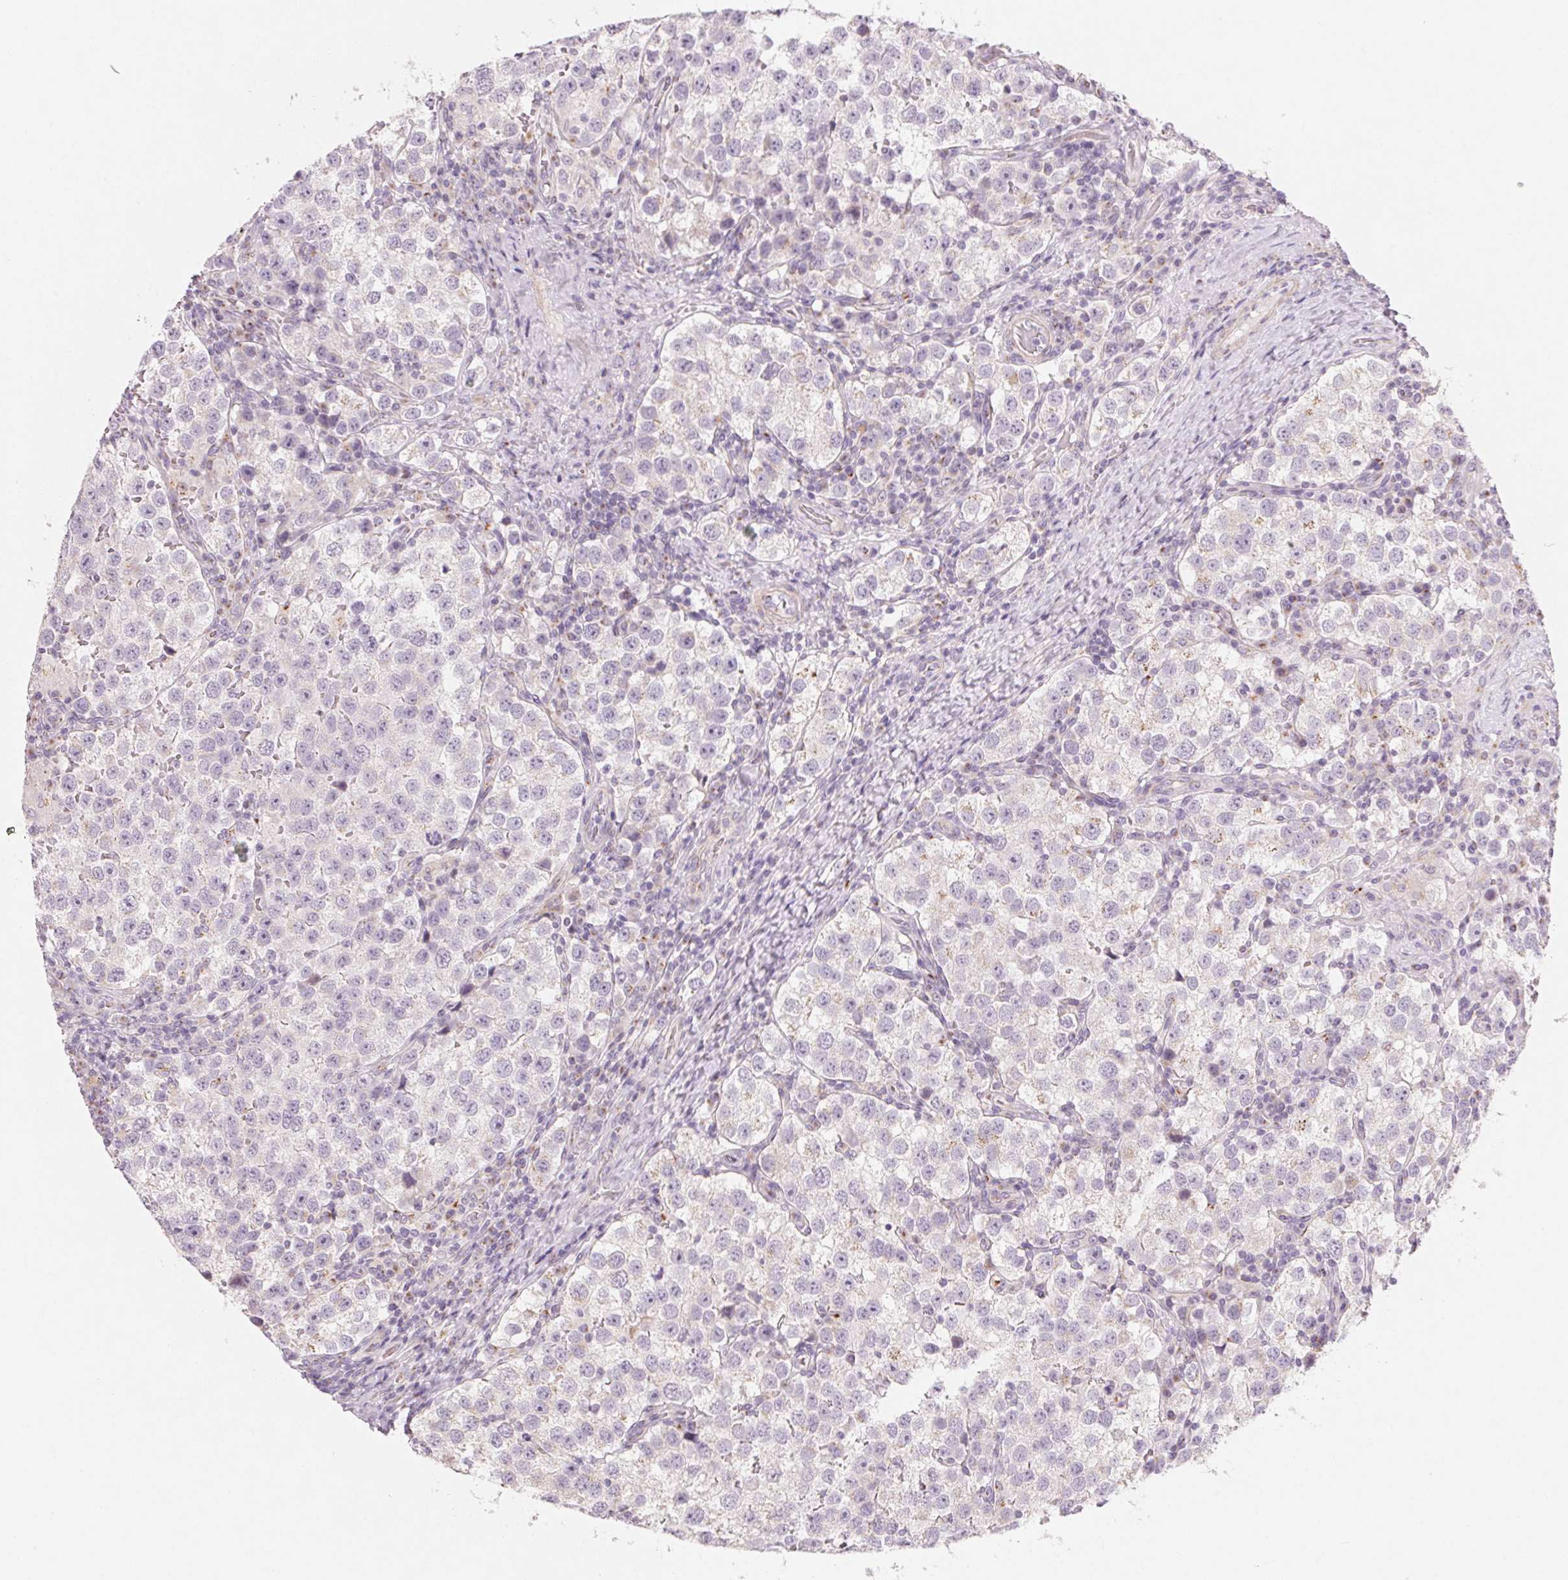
{"staining": {"intensity": "negative", "quantity": "none", "location": "none"}, "tissue": "testis cancer", "cell_type": "Tumor cells", "image_type": "cancer", "snomed": [{"axis": "morphology", "description": "Seminoma, NOS"}, {"axis": "topography", "description": "Testis"}], "caption": "Tumor cells are negative for brown protein staining in testis cancer. Nuclei are stained in blue.", "gene": "DRAM2", "patient": {"sex": "male", "age": 37}}